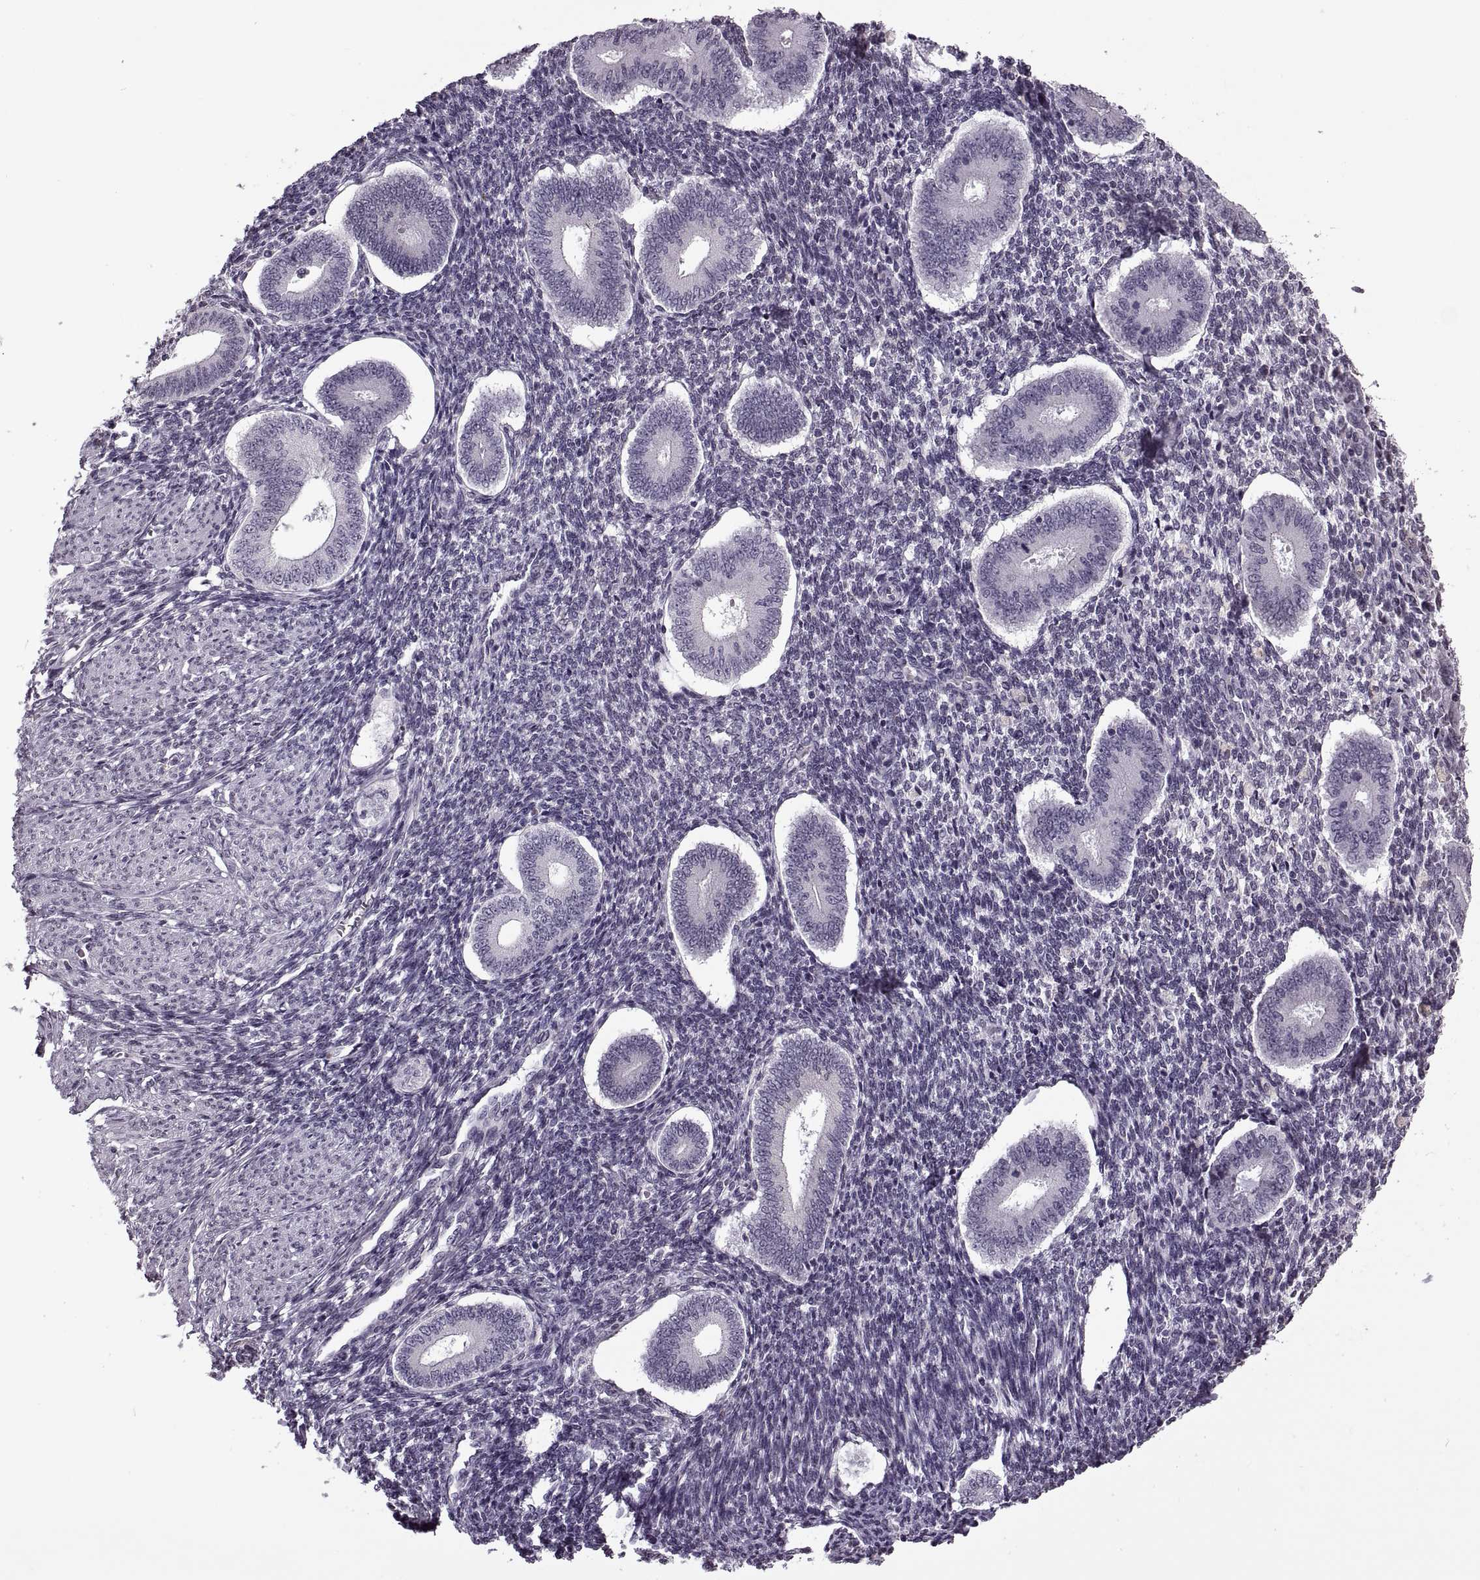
{"staining": {"intensity": "negative", "quantity": "none", "location": "none"}, "tissue": "endometrium", "cell_type": "Cells in endometrial stroma", "image_type": "normal", "snomed": [{"axis": "morphology", "description": "Normal tissue, NOS"}, {"axis": "topography", "description": "Endometrium"}], "caption": "IHC image of normal endometrium: human endometrium stained with DAB (3,3'-diaminobenzidine) shows no significant protein expression in cells in endometrial stroma.", "gene": "PRSS37", "patient": {"sex": "female", "age": 40}}